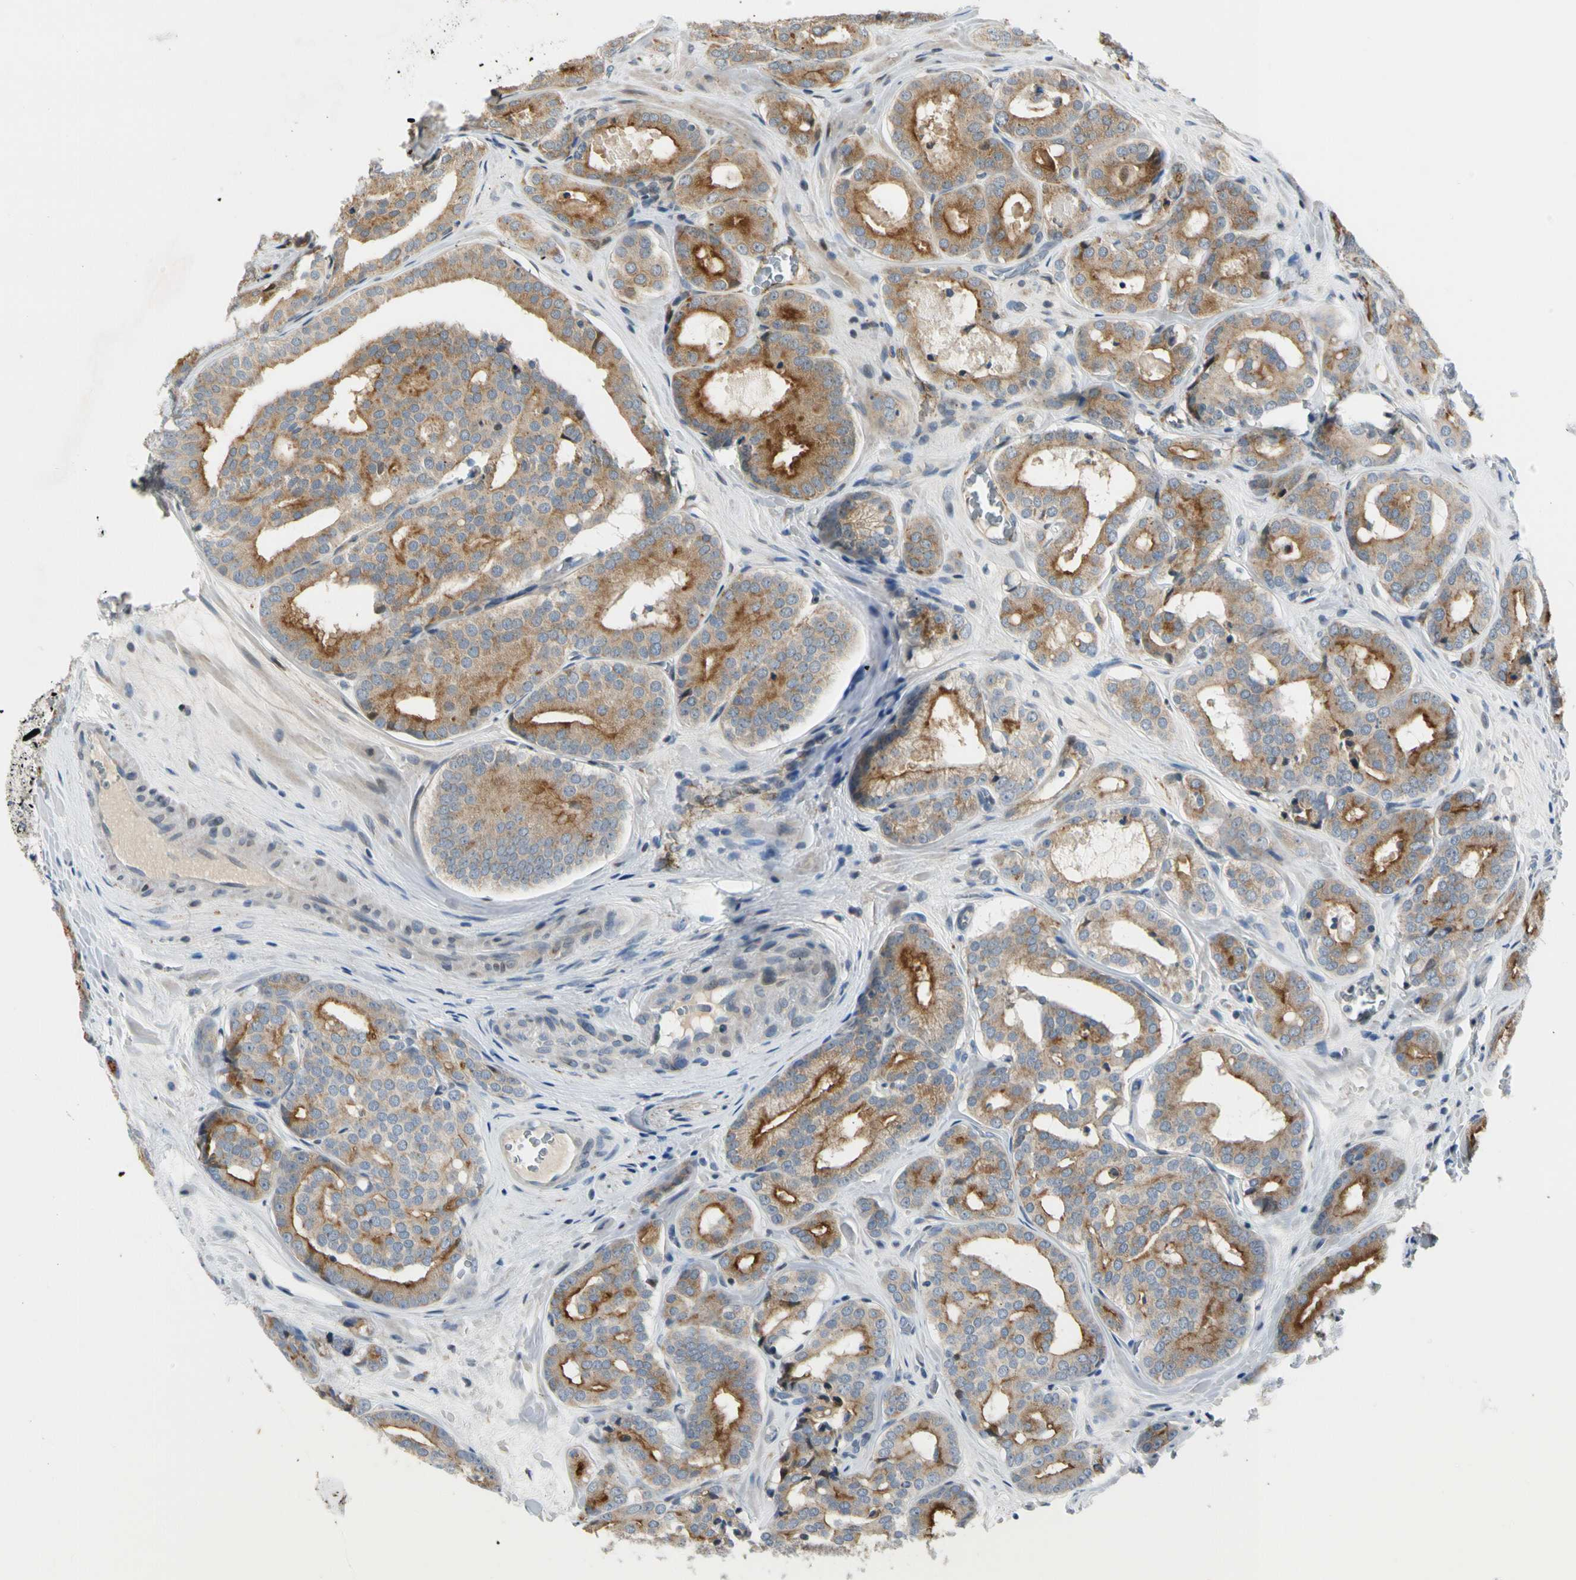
{"staining": {"intensity": "strong", "quantity": "25%-75%", "location": "cytoplasmic/membranous"}, "tissue": "prostate cancer", "cell_type": "Tumor cells", "image_type": "cancer", "snomed": [{"axis": "morphology", "description": "Adenocarcinoma, High grade"}, {"axis": "topography", "description": "Prostate"}], "caption": "Immunohistochemistry (IHC) image of neoplastic tissue: human prostate cancer (adenocarcinoma (high-grade)) stained using IHC demonstrates high levels of strong protein expression localized specifically in the cytoplasmic/membranous of tumor cells, appearing as a cytoplasmic/membranous brown color.", "gene": "NPDC1", "patient": {"sex": "male", "age": 64}}